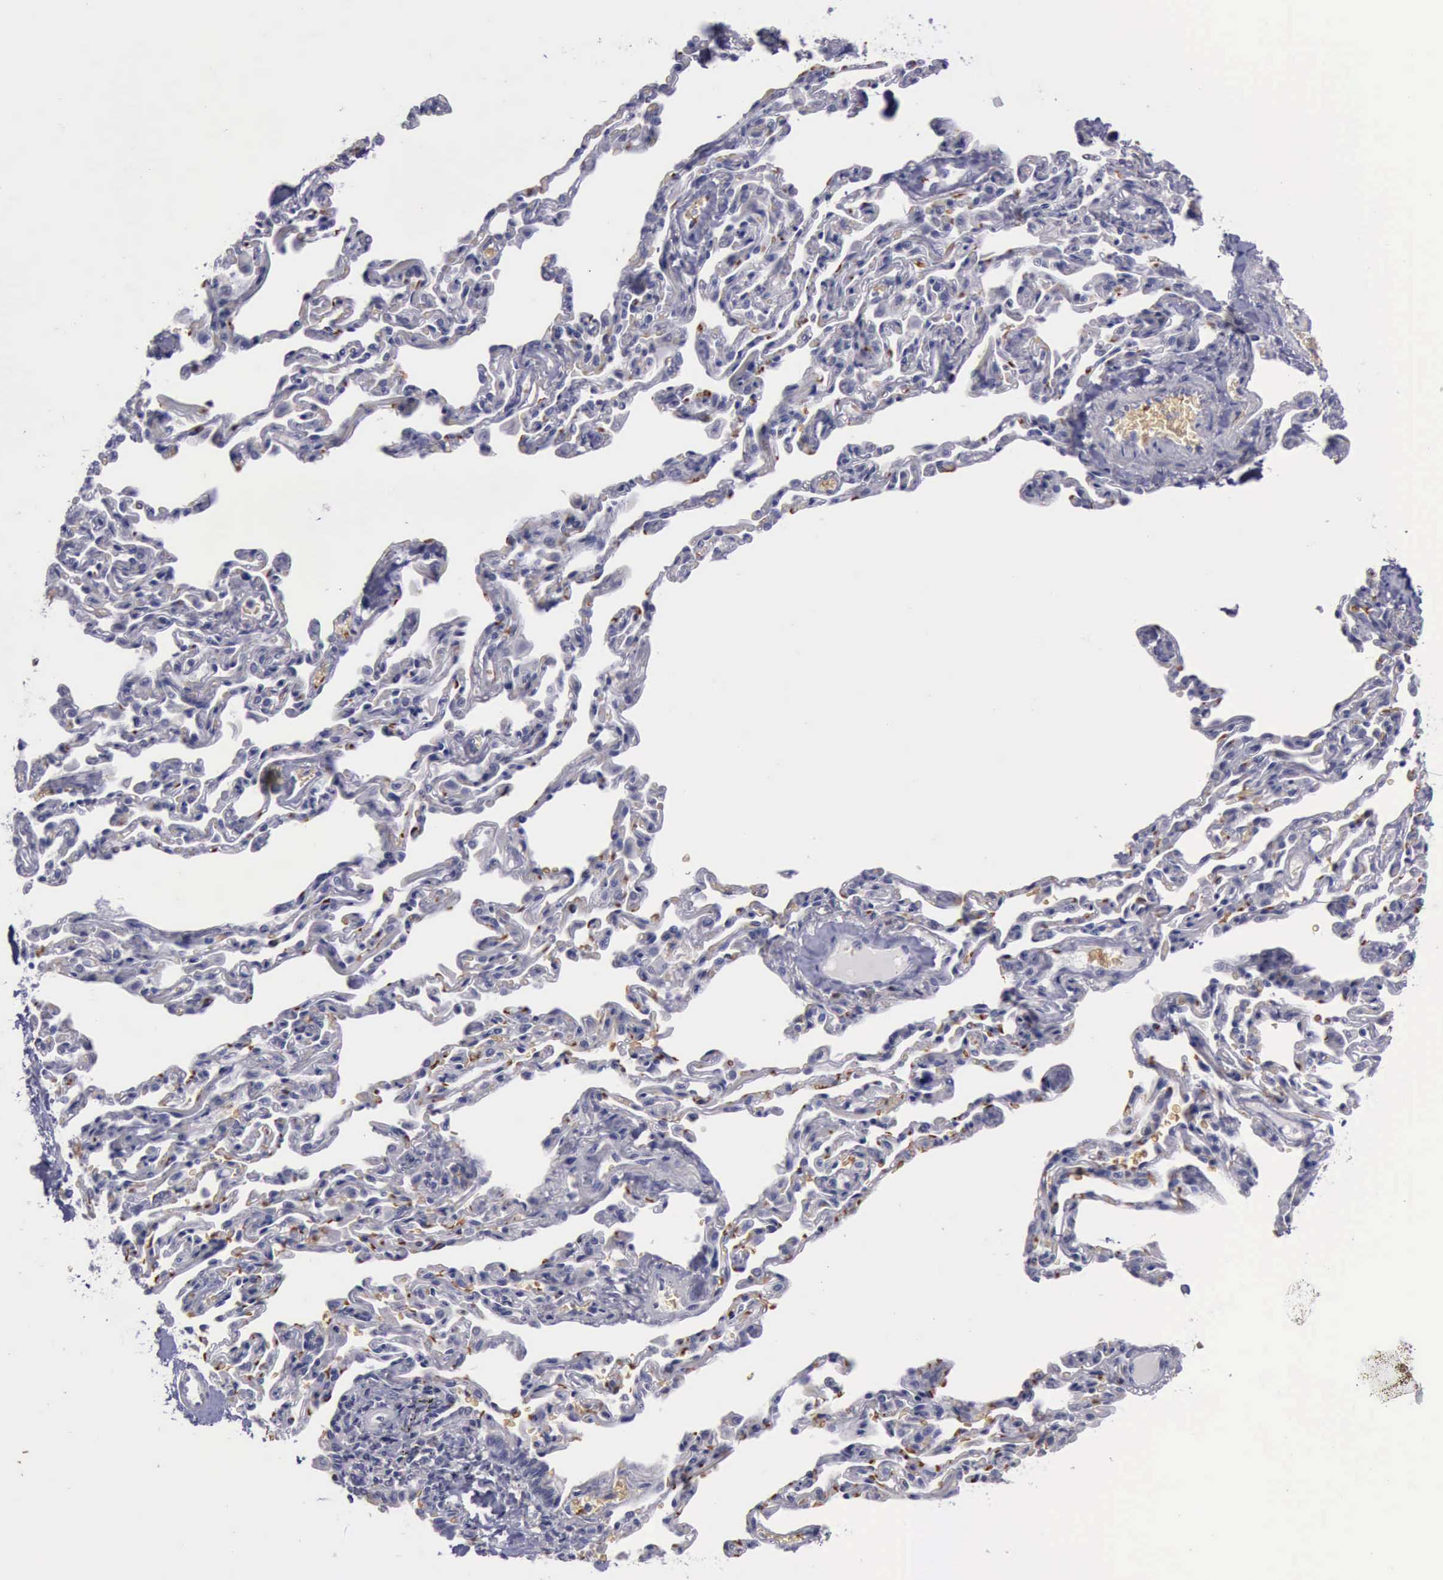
{"staining": {"intensity": "negative", "quantity": "none", "location": "none"}, "tissue": "bronchus", "cell_type": "Respiratory epithelial cells", "image_type": "normal", "snomed": [{"axis": "morphology", "description": "Normal tissue, NOS"}, {"axis": "topography", "description": "Cartilage tissue"}, {"axis": "topography", "description": "Bronchus"}, {"axis": "topography", "description": "Lung"}], "caption": "Respiratory epithelial cells show no significant protein staining in benign bronchus. The staining was performed using DAB (3,3'-diaminobenzidine) to visualize the protein expression in brown, while the nuclei were stained in blue with hematoxylin (Magnification: 20x).", "gene": "CEP128", "patient": {"sex": "male", "age": 64}}